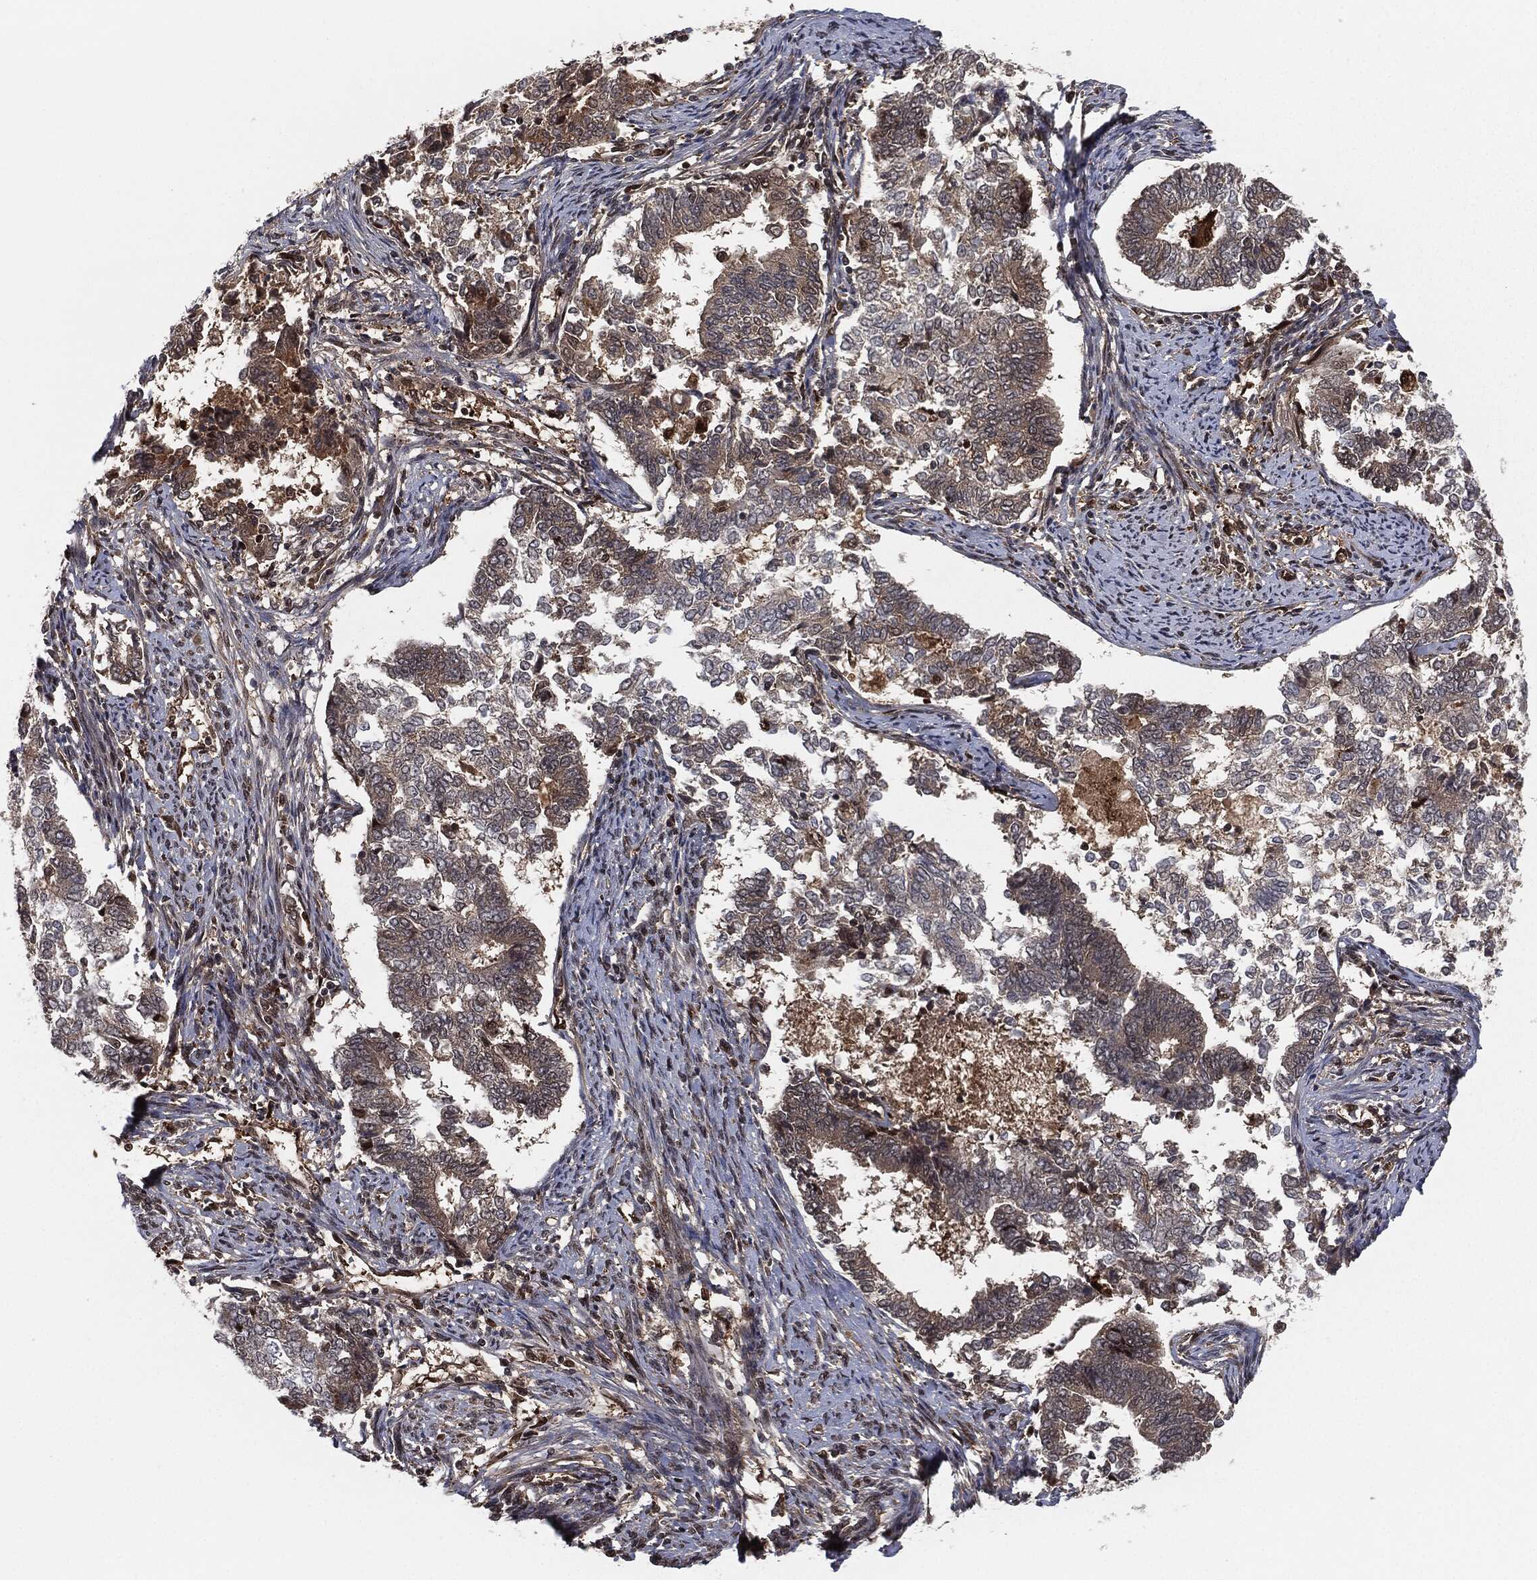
{"staining": {"intensity": "negative", "quantity": "none", "location": "none"}, "tissue": "endometrial cancer", "cell_type": "Tumor cells", "image_type": "cancer", "snomed": [{"axis": "morphology", "description": "Adenocarcinoma, NOS"}, {"axis": "topography", "description": "Endometrium"}], "caption": "Tumor cells show no significant expression in endometrial adenocarcinoma.", "gene": "CAPRIN2", "patient": {"sex": "female", "age": 65}}